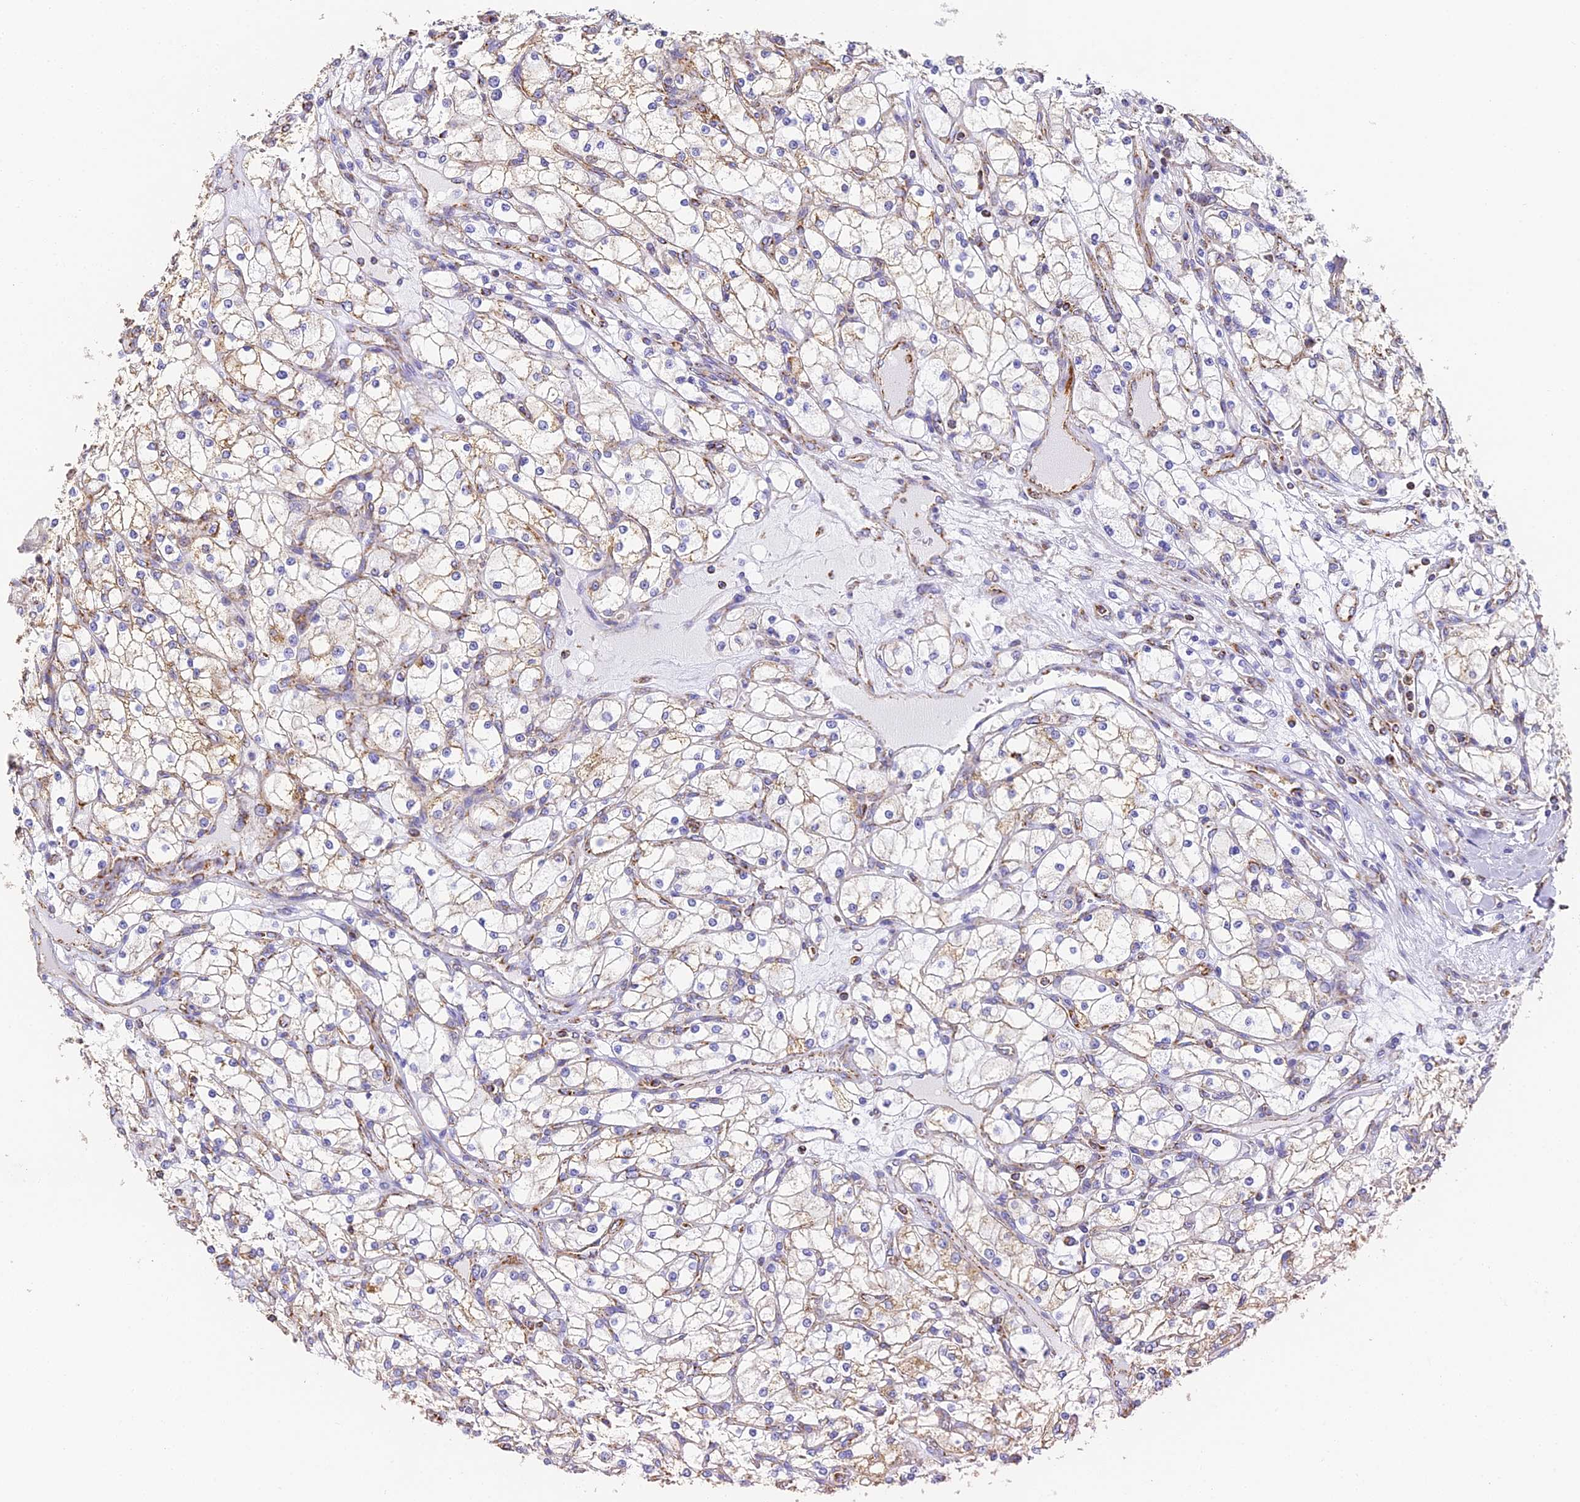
{"staining": {"intensity": "weak", "quantity": "25%-75%", "location": "cytoplasmic/membranous"}, "tissue": "renal cancer", "cell_type": "Tumor cells", "image_type": "cancer", "snomed": [{"axis": "morphology", "description": "Adenocarcinoma, NOS"}, {"axis": "topography", "description": "Kidney"}], "caption": "Immunohistochemistry (IHC) (DAB) staining of human renal cancer (adenocarcinoma) demonstrates weak cytoplasmic/membranous protein expression in about 25%-75% of tumor cells.", "gene": "COX6C", "patient": {"sex": "male", "age": 80}}